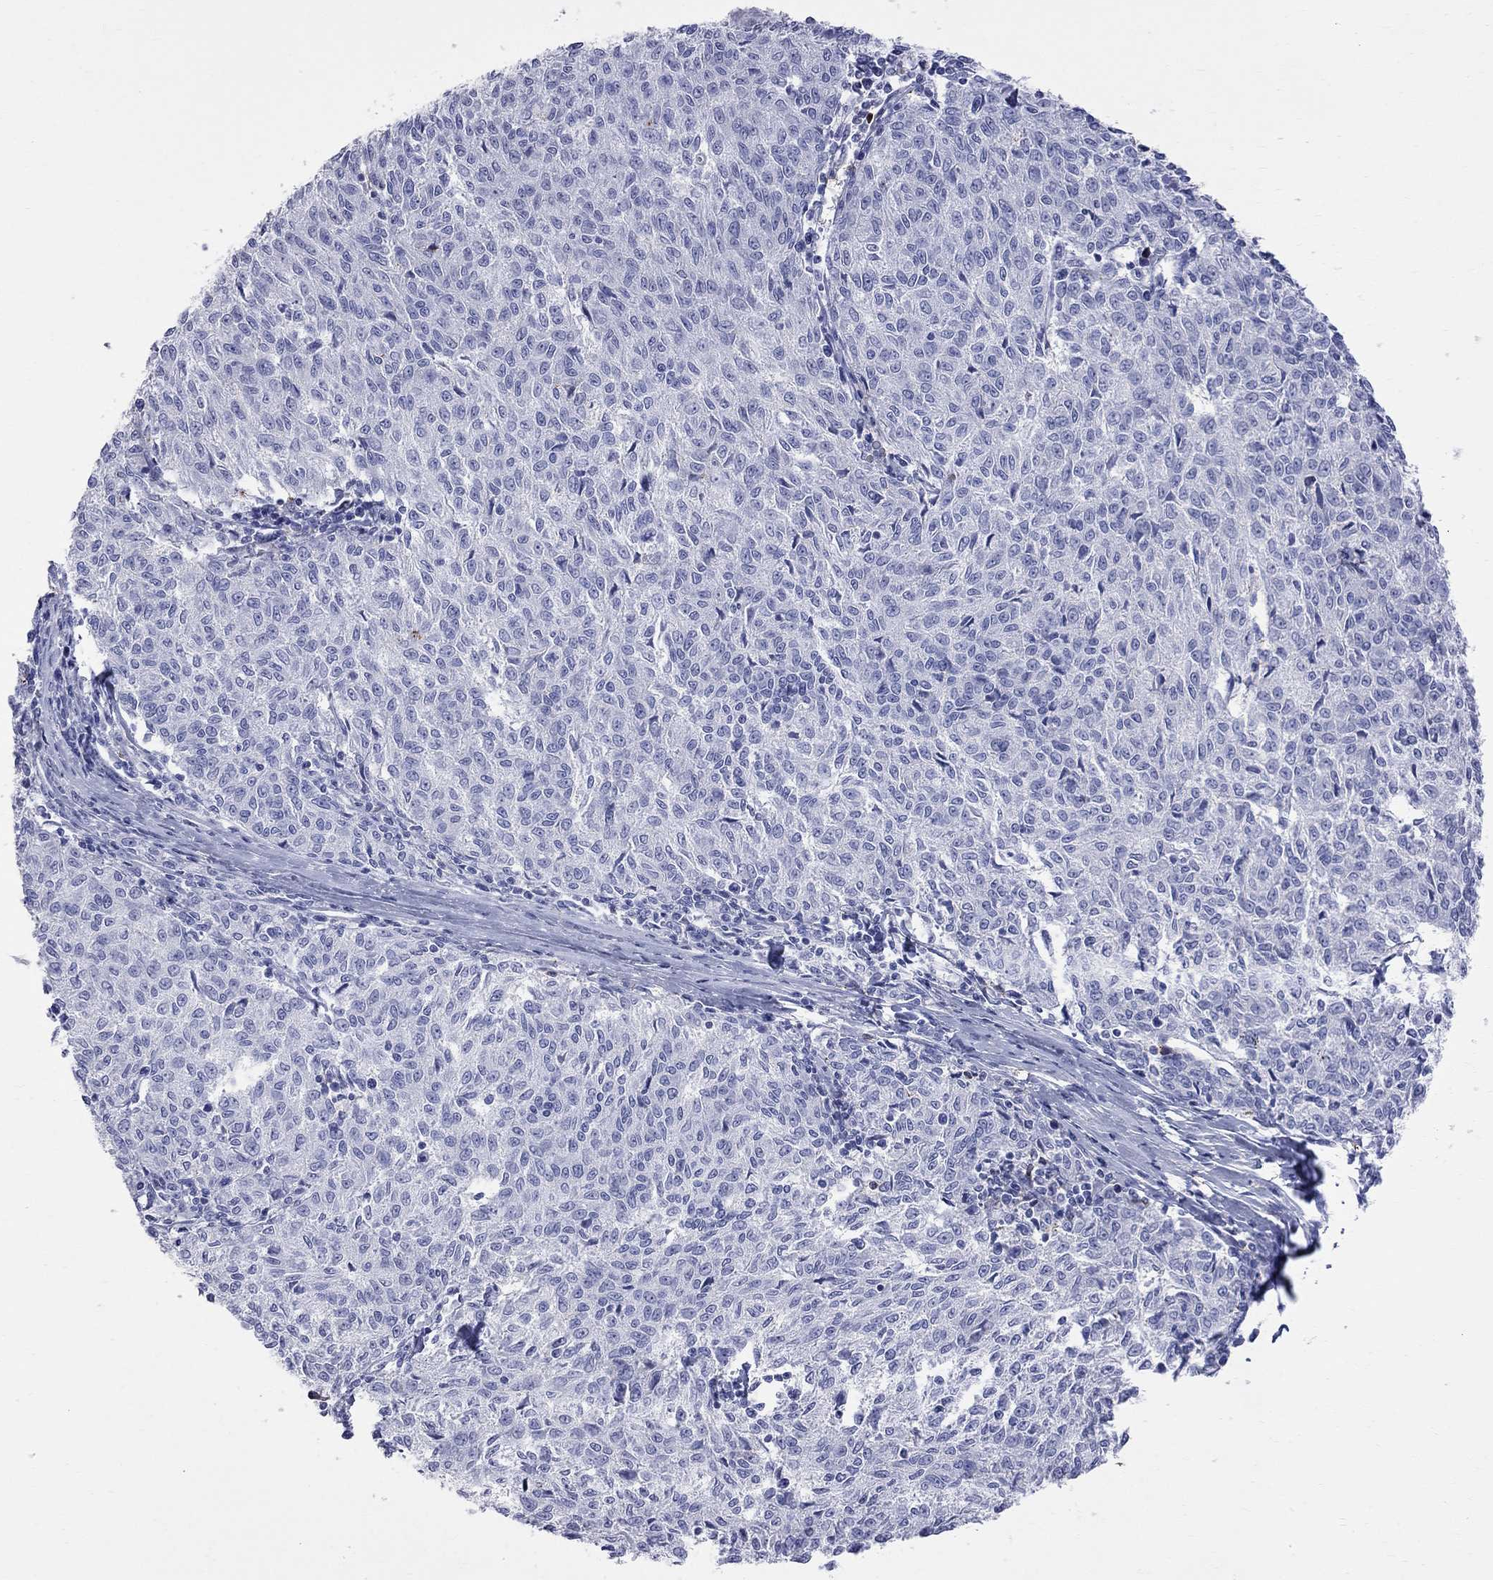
{"staining": {"intensity": "negative", "quantity": "none", "location": "none"}, "tissue": "melanoma", "cell_type": "Tumor cells", "image_type": "cancer", "snomed": [{"axis": "morphology", "description": "Malignant melanoma, NOS"}, {"axis": "topography", "description": "Skin"}], "caption": "Tumor cells show no significant protein expression in malignant melanoma.", "gene": "S100A3", "patient": {"sex": "female", "age": 72}}